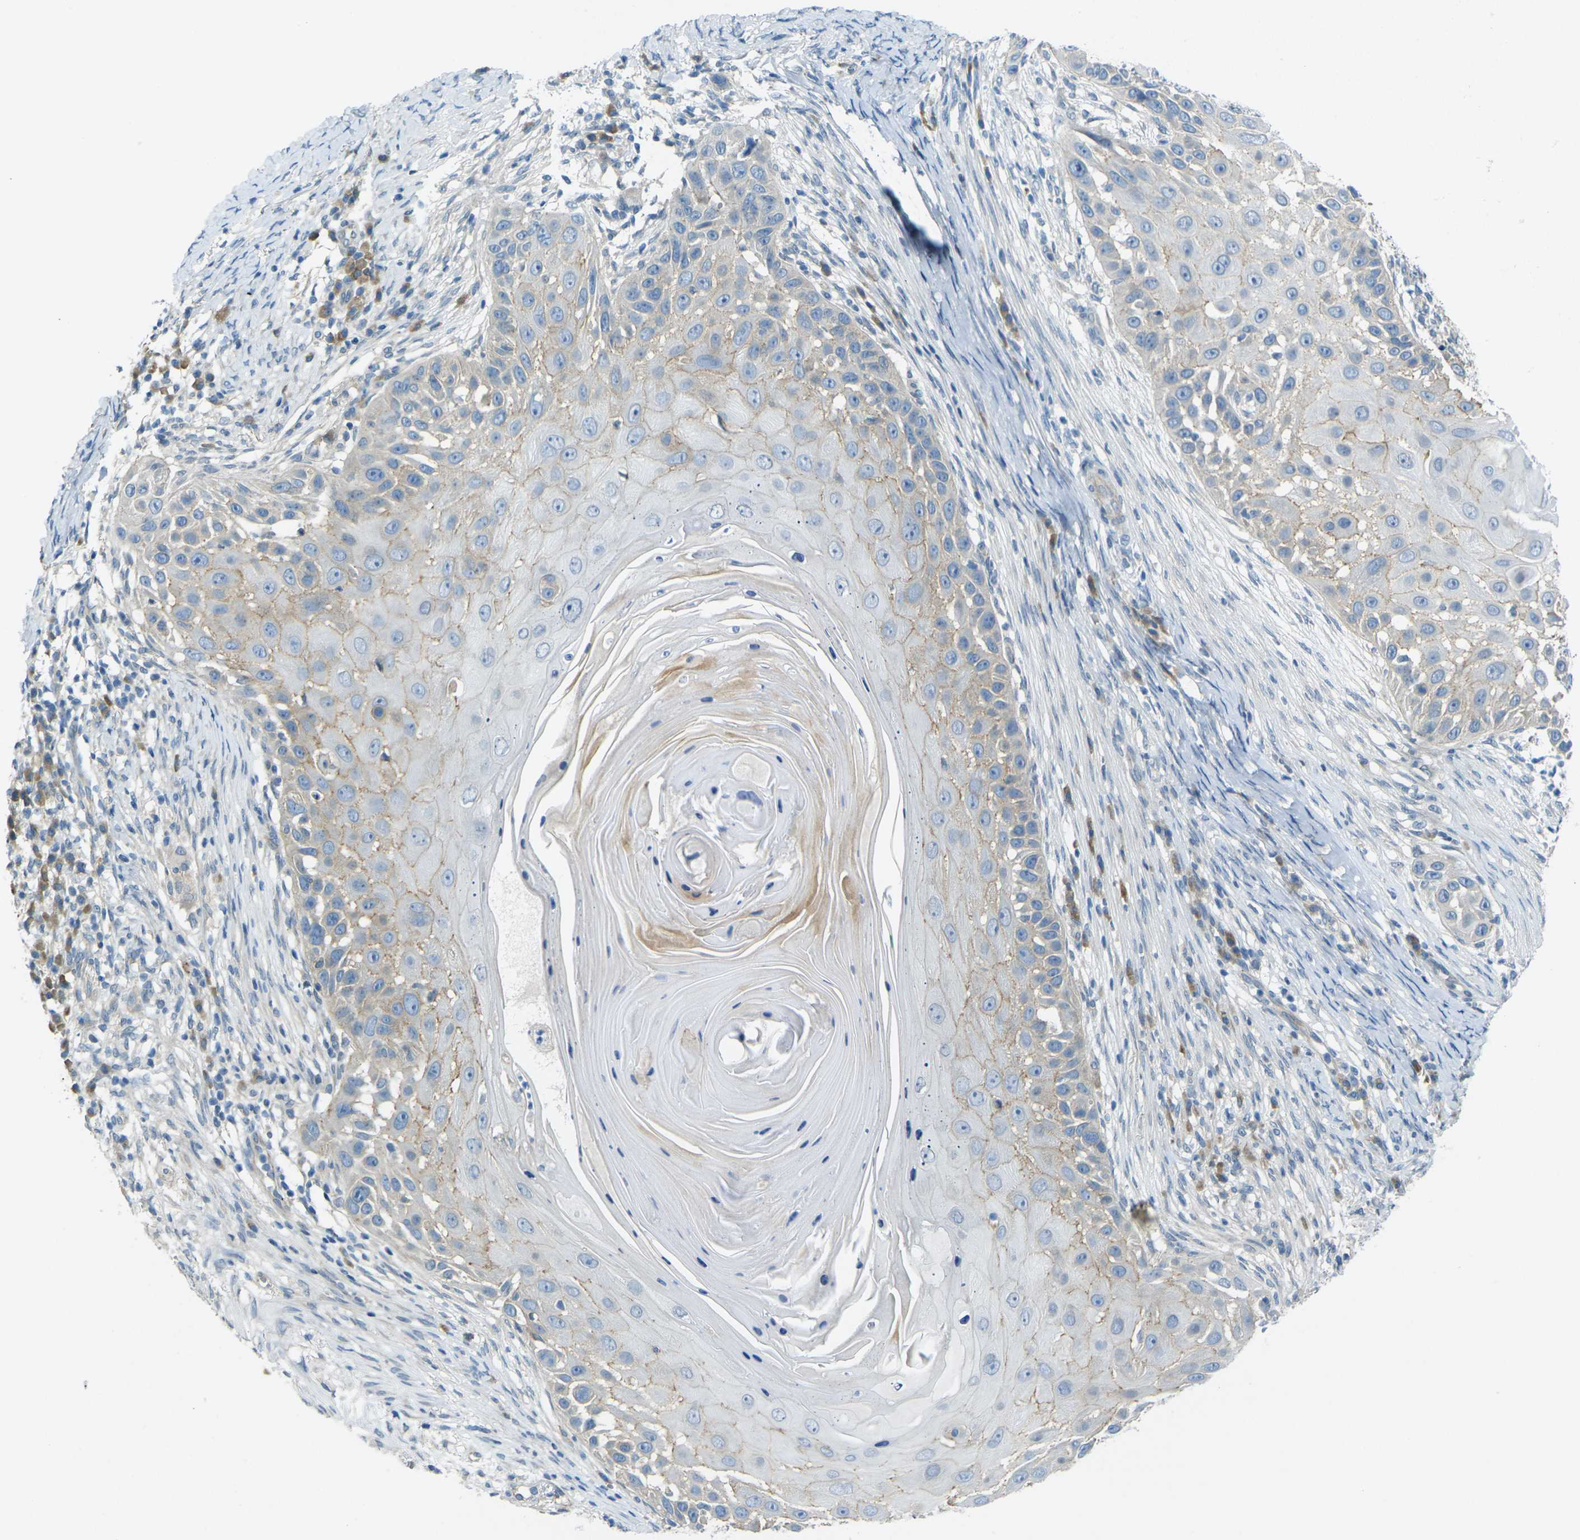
{"staining": {"intensity": "weak", "quantity": "<25%", "location": "cytoplasmic/membranous"}, "tissue": "skin cancer", "cell_type": "Tumor cells", "image_type": "cancer", "snomed": [{"axis": "morphology", "description": "Squamous cell carcinoma, NOS"}, {"axis": "topography", "description": "Skin"}], "caption": "There is no significant positivity in tumor cells of skin squamous cell carcinoma.", "gene": "RHBDD1", "patient": {"sex": "female", "age": 44}}